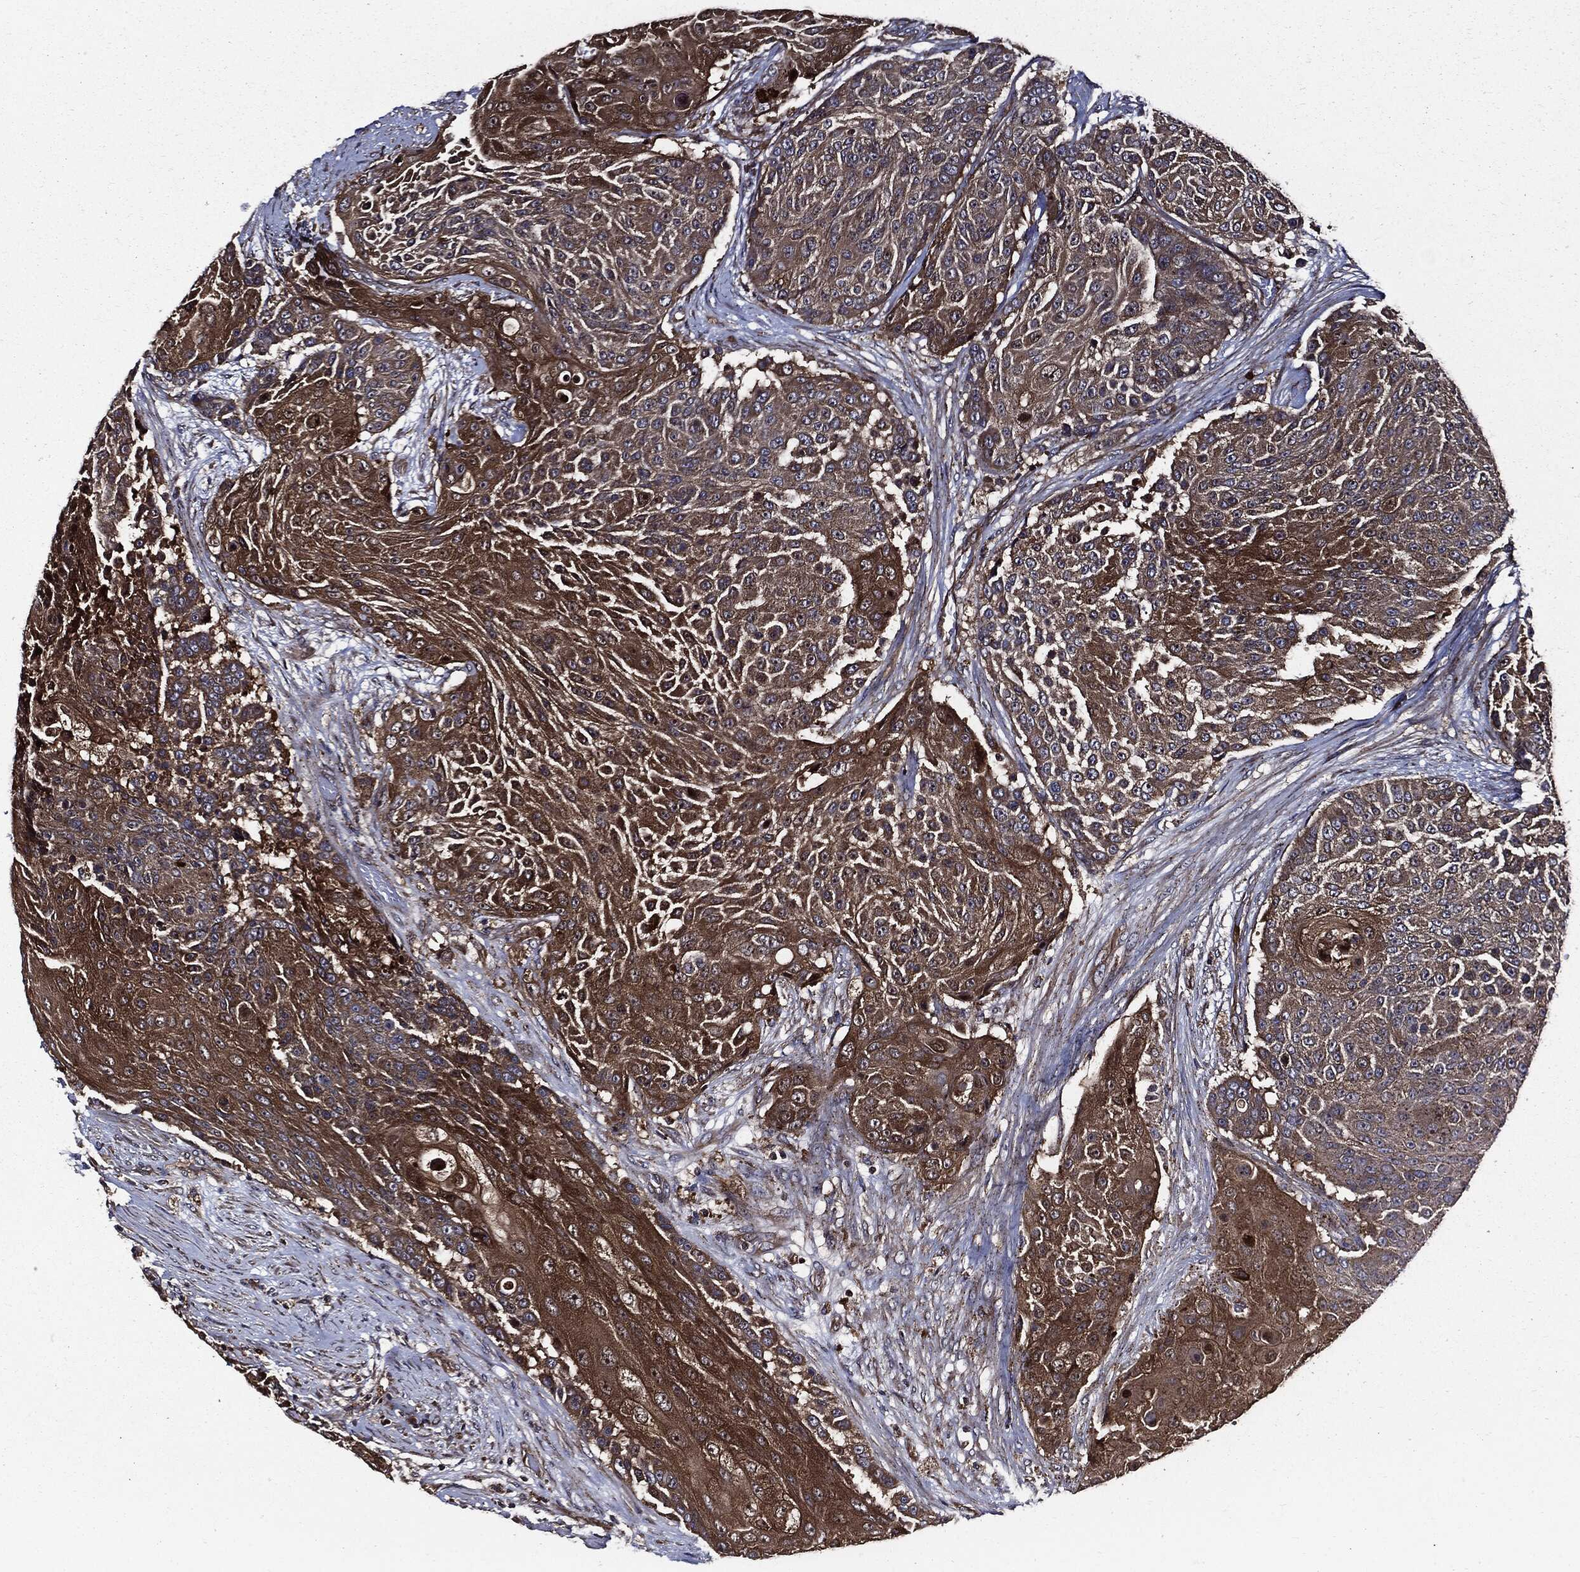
{"staining": {"intensity": "strong", "quantity": "25%-75%", "location": "cytoplasmic/membranous"}, "tissue": "urothelial cancer", "cell_type": "Tumor cells", "image_type": "cancer", "snomed": [{"axis": "morphology", "description": "Urothelial carcinoma, High grade"}, {"axis": "topography", "description": "Urinary bladder"}], "caption": "The image demonstrates a brown stain indicating the presence of a protein in the cytoplasmic/membranous of tumor cells in urothelial cancer.", "gene": "PDCD6IP", "patient": {"sex": "female", "age": 63}}